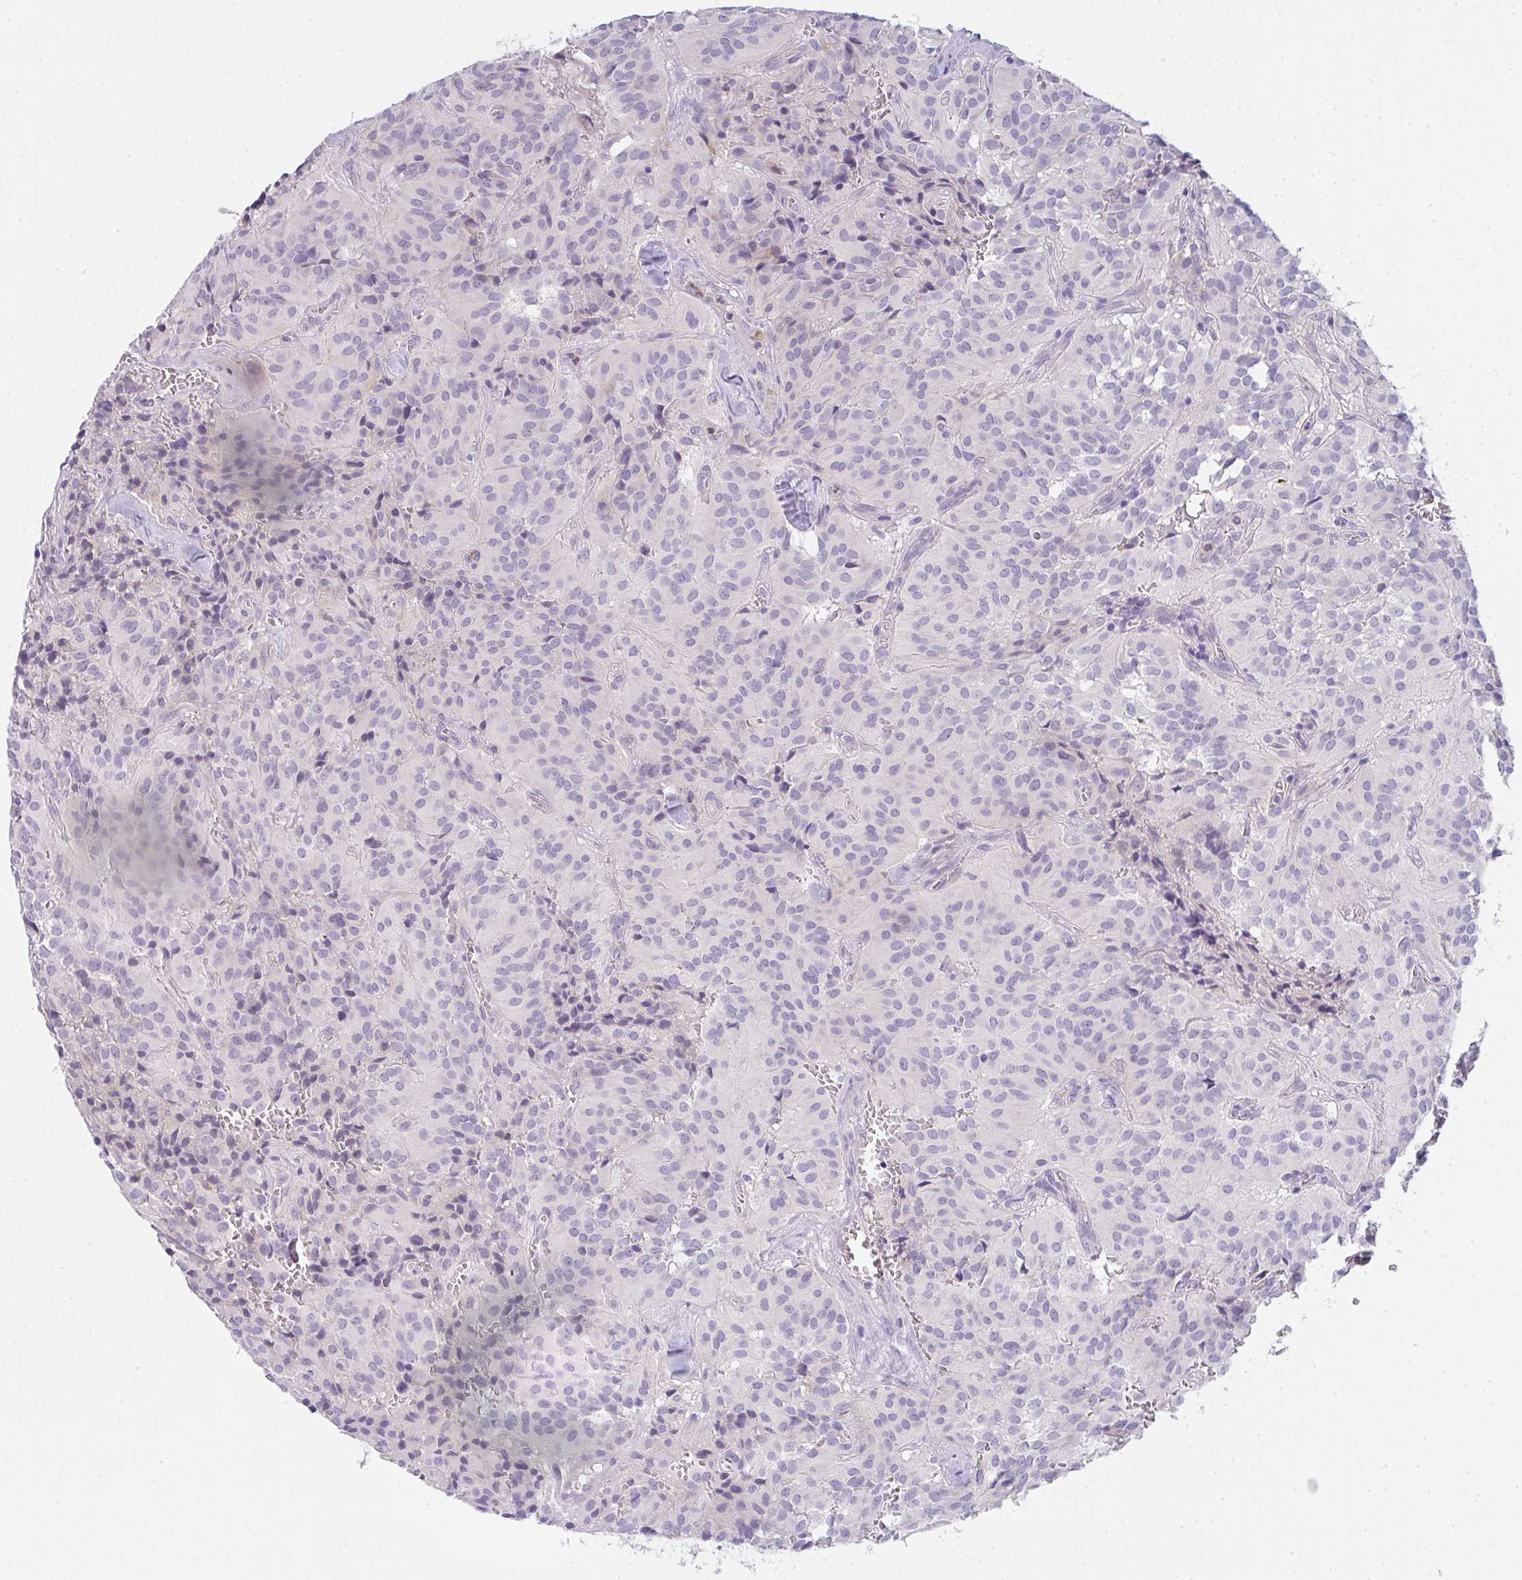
{"staining": {"intensity": "negative", "quantity": "none", "location": "none"}, "tissue": "glioma", "cell_type": "Tumor cells", "image_type": "cancer", "snomed": [{"axis": "morphology", "description": "Glioma, malignant, Low grade"}, {"axis": "topography", "description": "Brain"}], "caption": "Immunohistochemical staining of glioma reveals no significant staining in tumor cells.", "gene": "CACNA1S", "patient": {"sex": "male", "age": 42}}